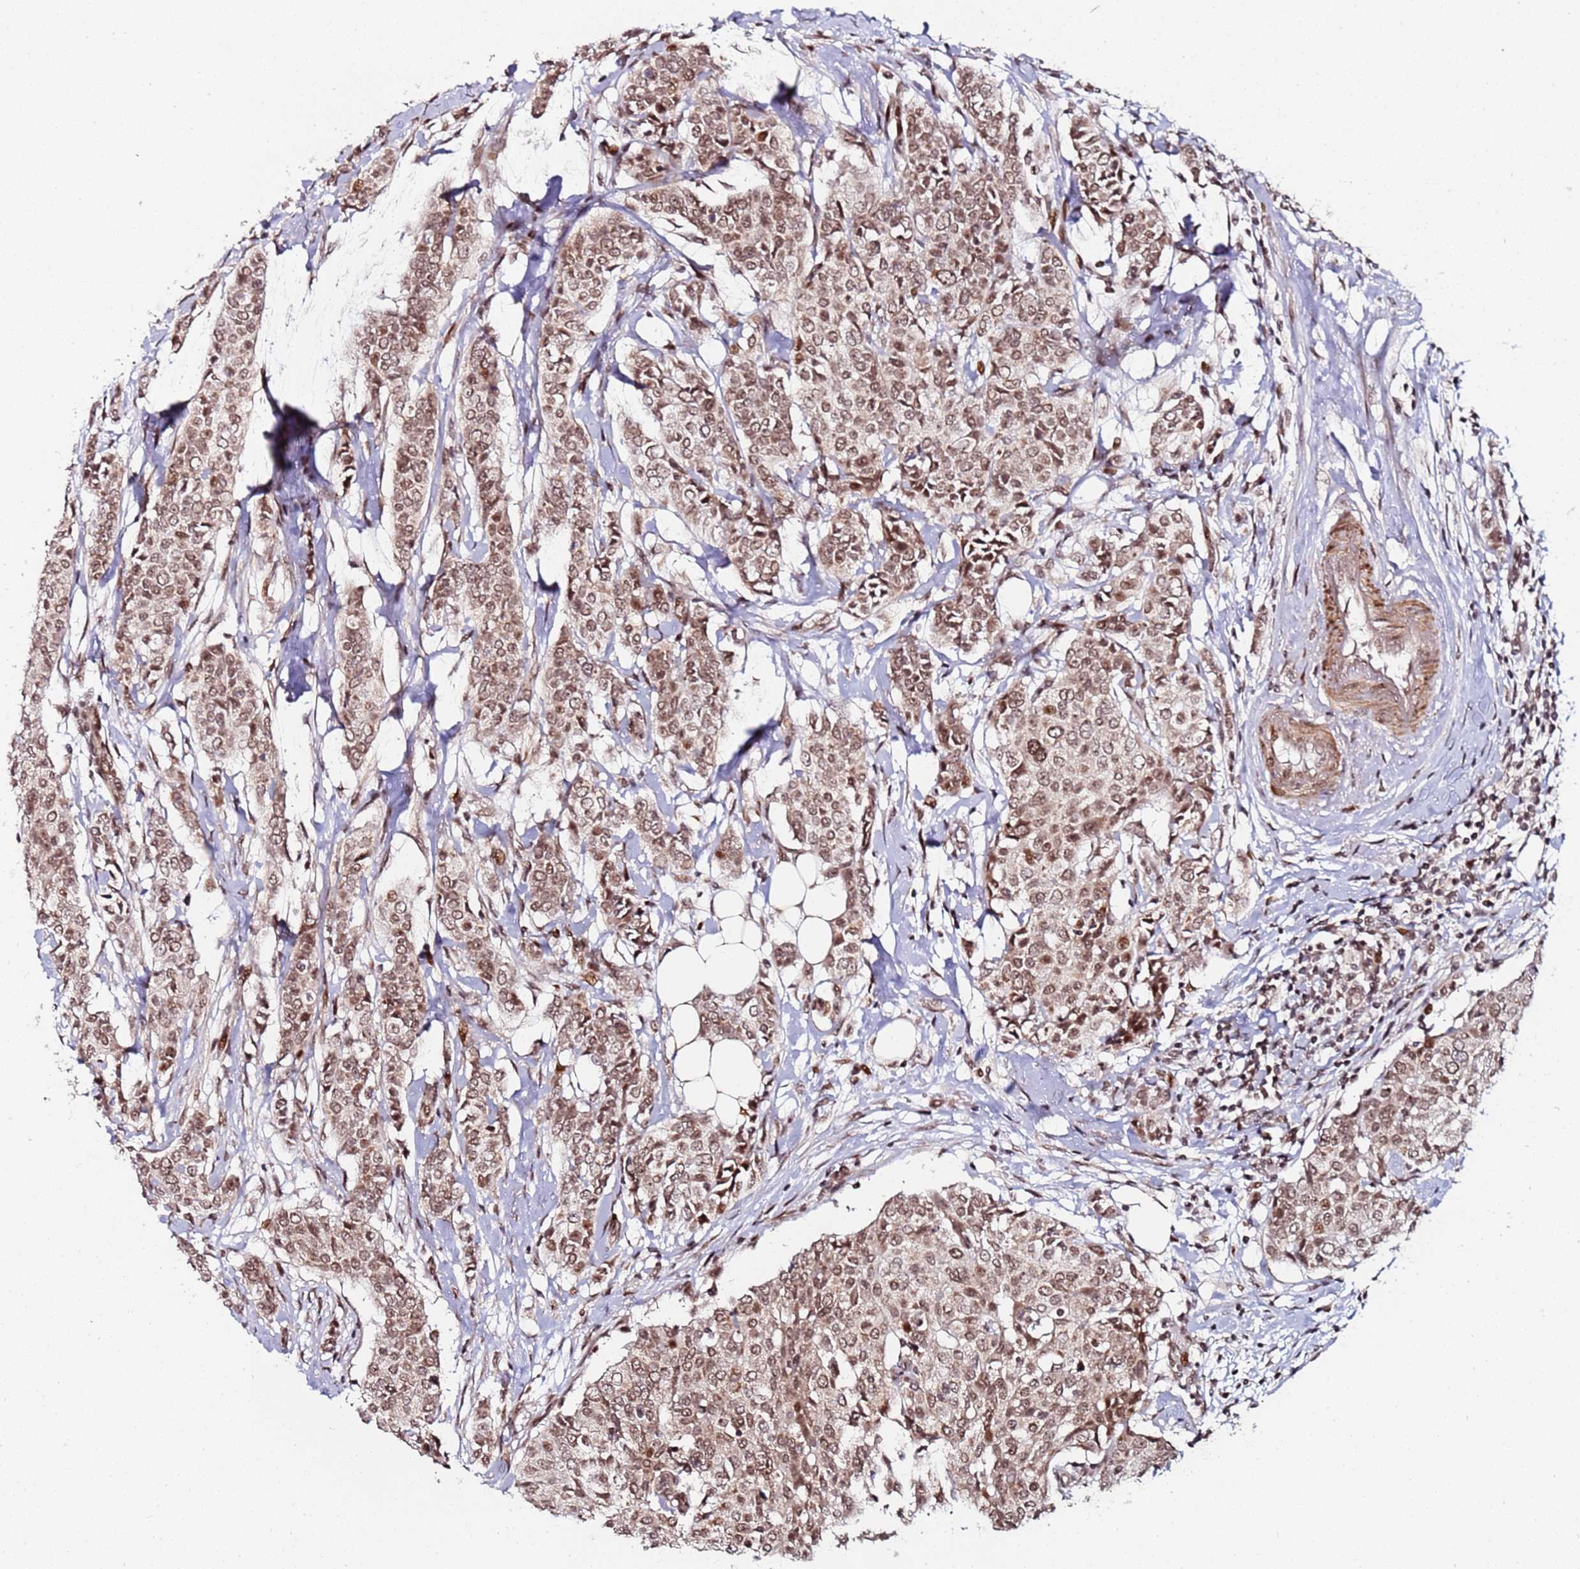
{"staining": {"intensity": "moderate", "quantity": ">75%", "location": "nuclear"}, "tissue": "breast cancer", "cell_type": "Tumor cells", "image_type": "cancer", "snomed": [{"axis": "morphology", "description": "Lobular carcinoma"}, {"axis": "topography", "description": "Breast"}], "caption": "Immunohistochemical staining of breast cancer demonstrates medium levels of moderate nuclear staining in approximately >75% of tumor cells.", "gene": "PPM1H", "patient": {"sex": "female", "age": 51}}